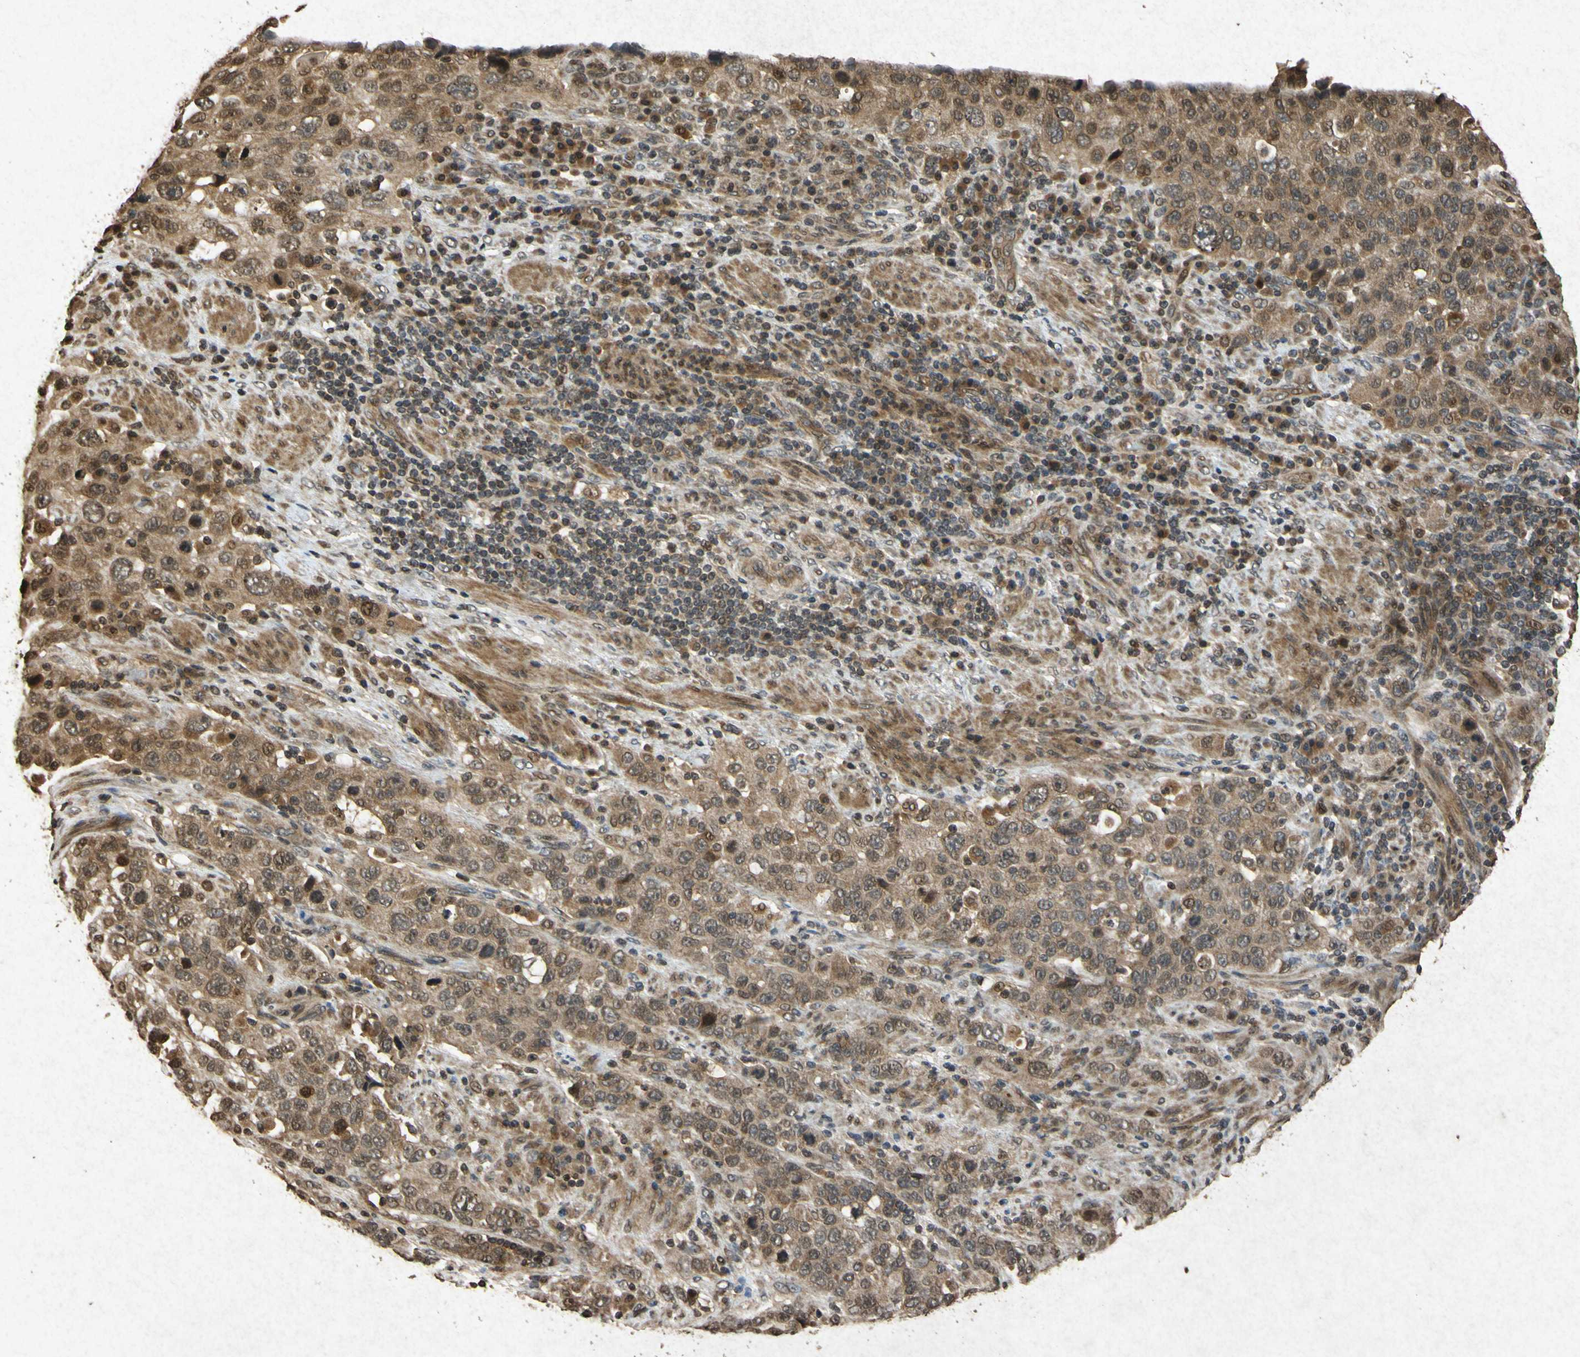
{"staining": {"intensity": "moderate", "quantity": ">75%", "location": "cytoplasmic/membranous,nuclear"}, "tissue": "stomach cancer", "cell_type": "Tumor cells", "image_type": "cancer", "snomed": [{"axis": "morphology", "description": "Normal tissue, NOS"}, {"axis": "morphology", "description": "Adenocarcinoma, NOS"}, {"axis": "topography", "description": "Stomach"}], "caption": "IHC image of adenocarcinoma (stomach) stained for a protein (brown), which demonstrates medium levels of moderate cytoplasmic/membranous and nuclear positivity in approximately >75% of tumor cells.", "gene": "ATP6V1H", "patient": {"sex": "male", "age": 48}}